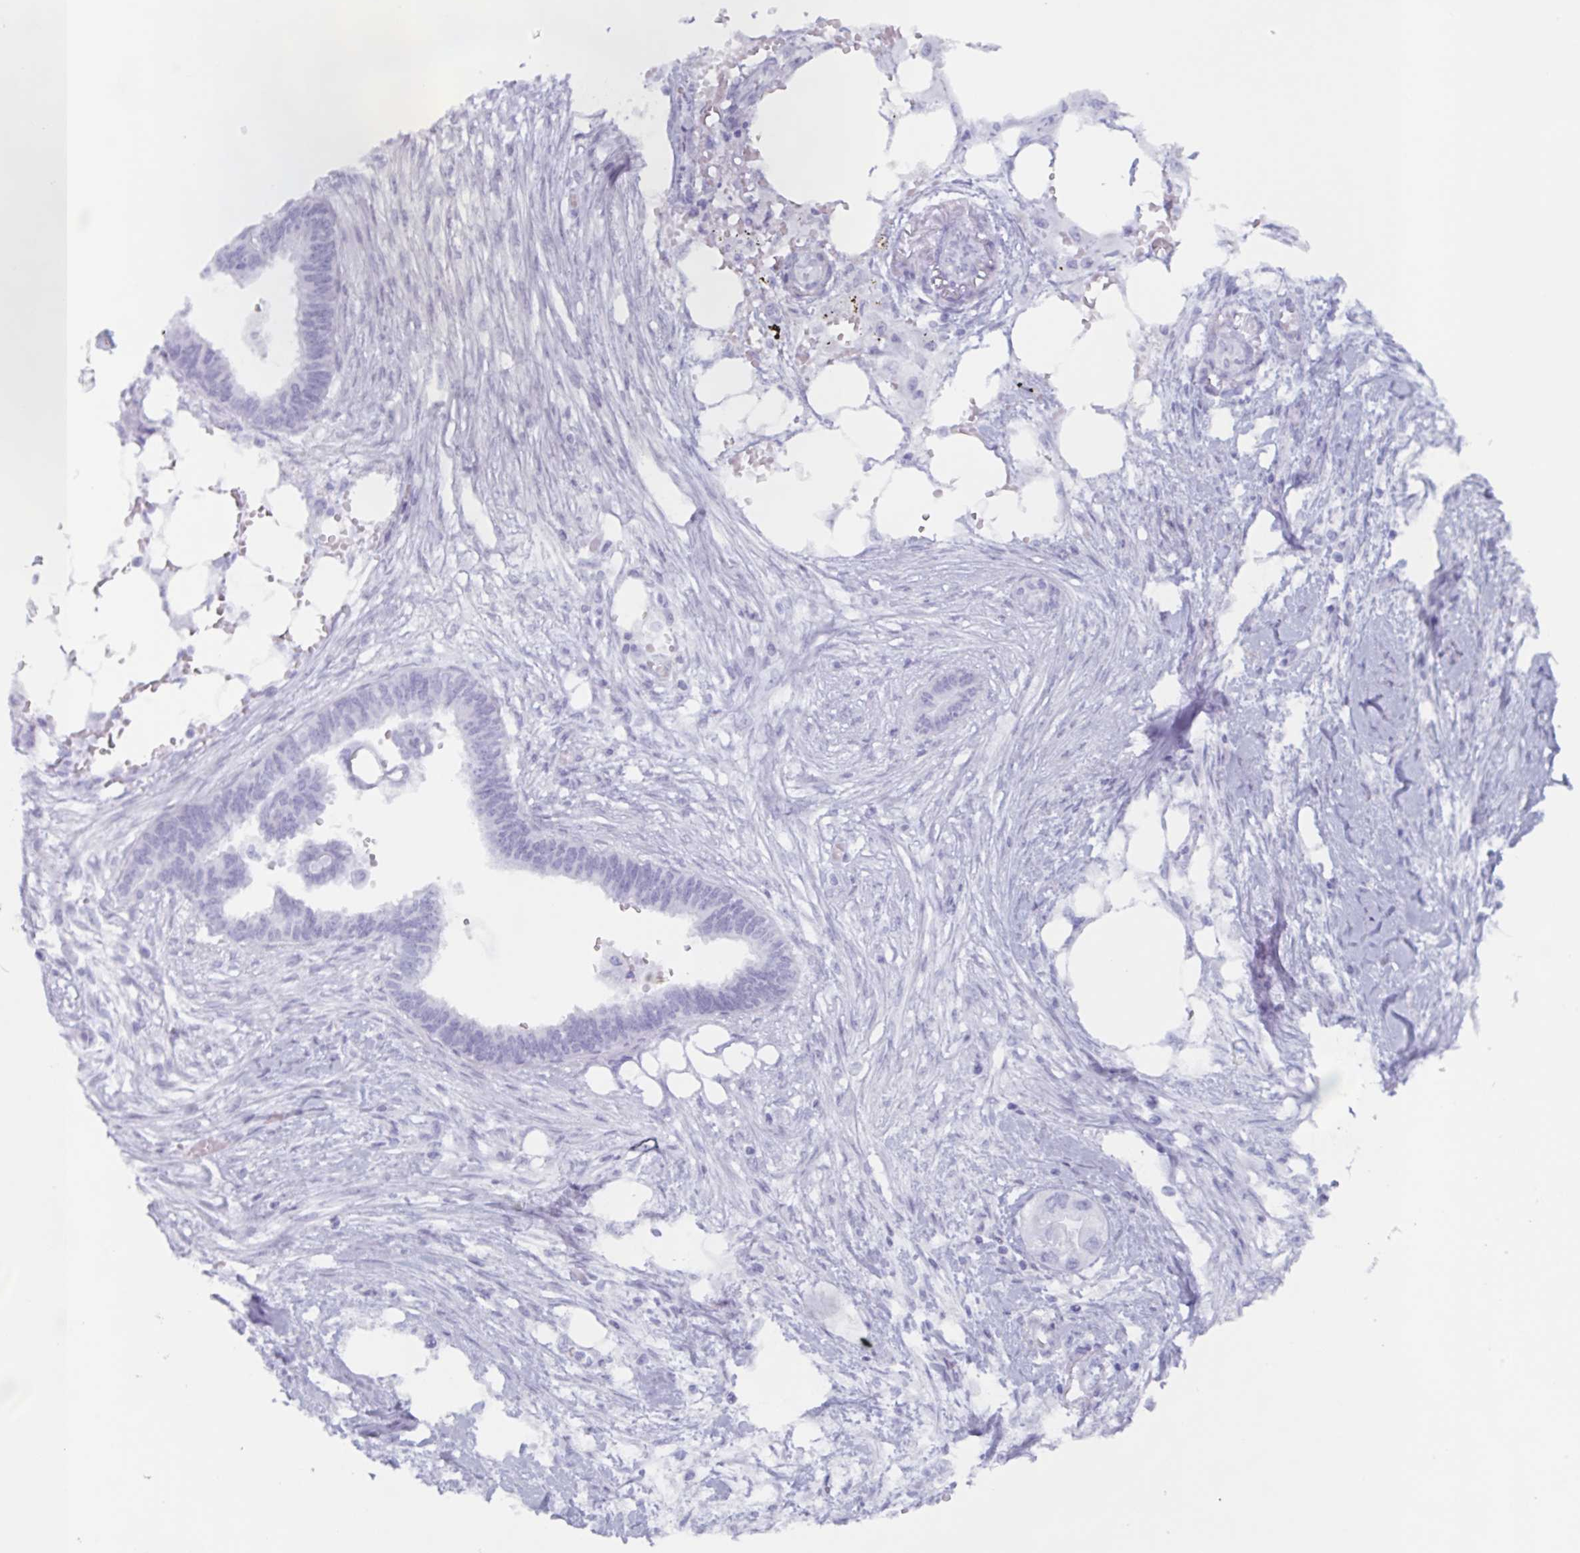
{"staining": {"intensity": "negative", "quantity": "none", "location": "none"}, "tissue": "endometrial cancer", "cell_type": "Tumor cells", "image_type": "cancer", "snomed": [{"axis": "morphology", "description": "Adenocarcinoma, NOS"}, {"axis": "morphology", "description": "Adenocarcinoma, metastatic, NOS"}, {"axis": "topography", "description": "Adipose tissue"}, {"axis": "topography", "description": "Endometrium"}], "caption": "DAB immunohistochemical staining of human metastatic adenocarcinoma (endometrial) shows no significant expression in tumor cells.", "gene": "ZFP64", "patient": {"sex": "female", "age": 67}}